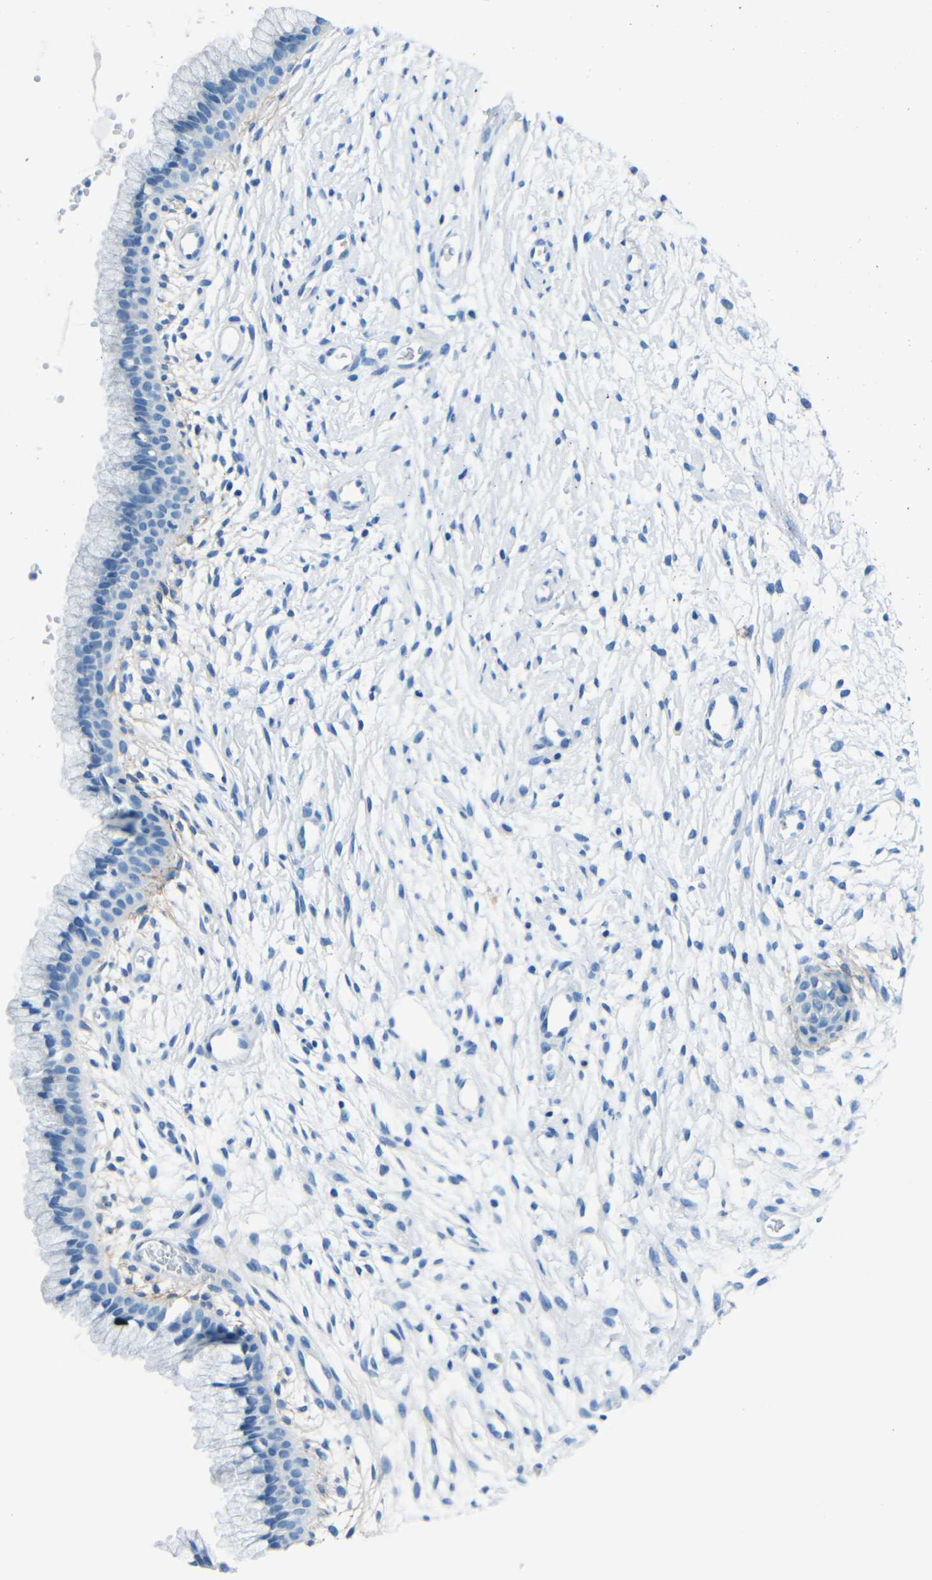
{"staining": {"intensity": "negative", "quantity": "none", "location": "none"}, "tissue": "cervix", "cell_type": "Glandular cells", "image_type": "normal", "snomed": [{"axis": "morphology", "description": "Normal tissue, NOS"}, {"axis": "topography", "description": "Cervix"}], "caption": "An immunohistochemistry photomicrograph of normal cervix is shown. There is no staining in glandular cells of cervix. (Stains: DAB immunohistochemistry (IHC) with hematoxylin counter stain, Microscopy: brightfield microscopy at high magnification).", "gene": "FBN2", "patient": {"sex": "female", "age": 39}}